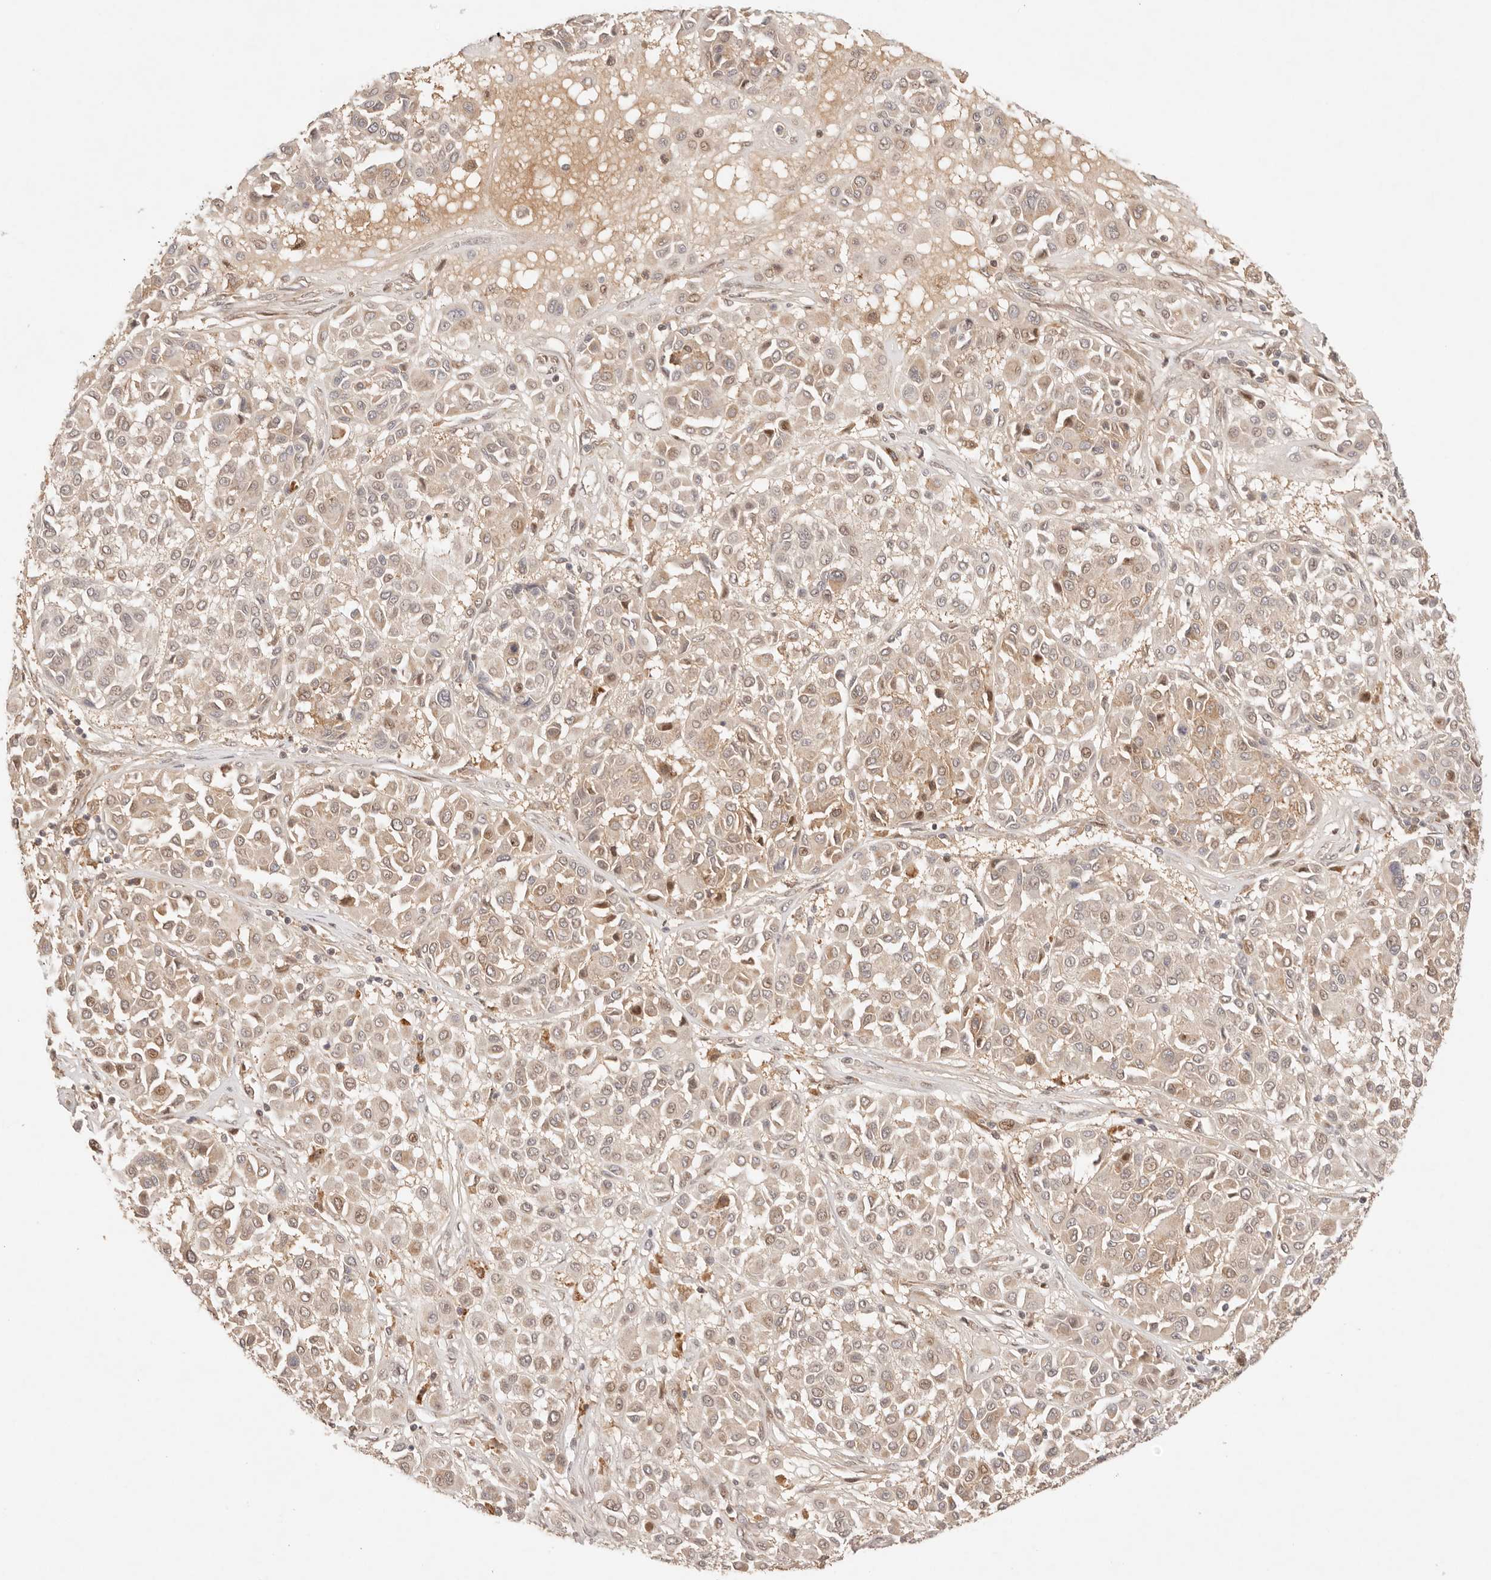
{"staining": {"intensity": "weak", "quantity": "25%-75%", "location": "cytoplasmic/membranous,nuclear"}, "tissue": "melanoma", "cell_type": "Tumor cells", "image_type": "cancer", "snomed": [{"axis": "morphology", "description": "Malignant melanoma, Metastatic site"}, {"axis": "topography", "description": "Soft tissue"}], "caption": "About 25%-75% of tumor cells in malignant melanoma (metastatic site) exhibit weak cytoplasmic/membranous and nuclear protein positivity as visualized by brown immunohistochemical staining.", "gene": "PHLDA3", "patient": {"sex": "male", "age": 41}}